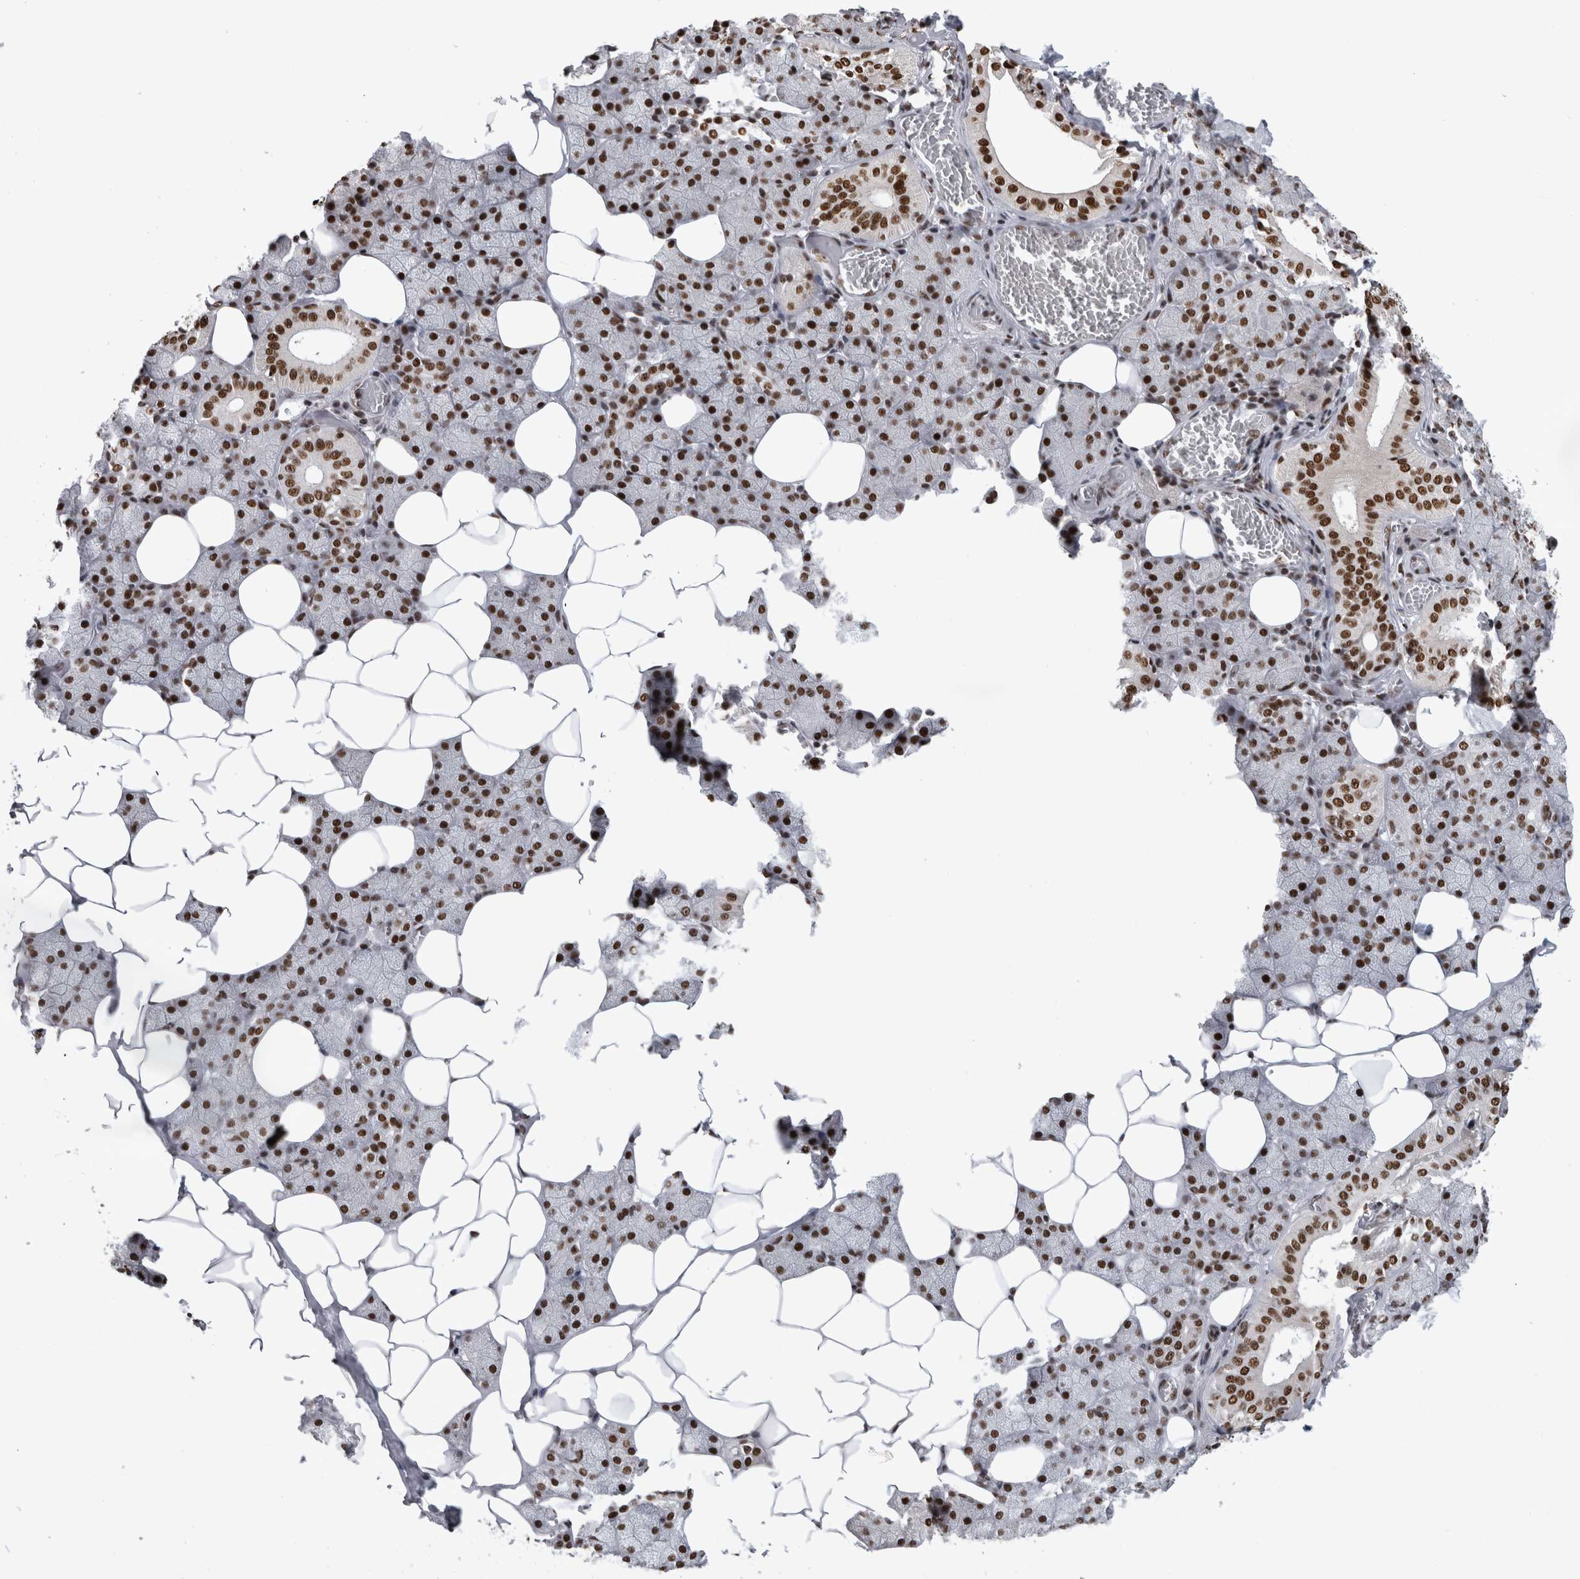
{"staining": {"intensity": "moderate", "quantity": ">75%", "location": "nuclear"}, "tissue": "salivary gland", "cell_type": "Glandular cells", "image_type": "normal", "snomed": [{"axis": "morphology", "description": "Normal tissue, NOS"}, {"axis": "topography", "description": "Salivary gland"}], "caption": "This is an image of immunohistochemistry staining of benign salivary gland, which shows moderate staining in the nuclear of glandular cells.", "gene": "ZSCAN2", "patient": {"sex": "female", "age": 33}}